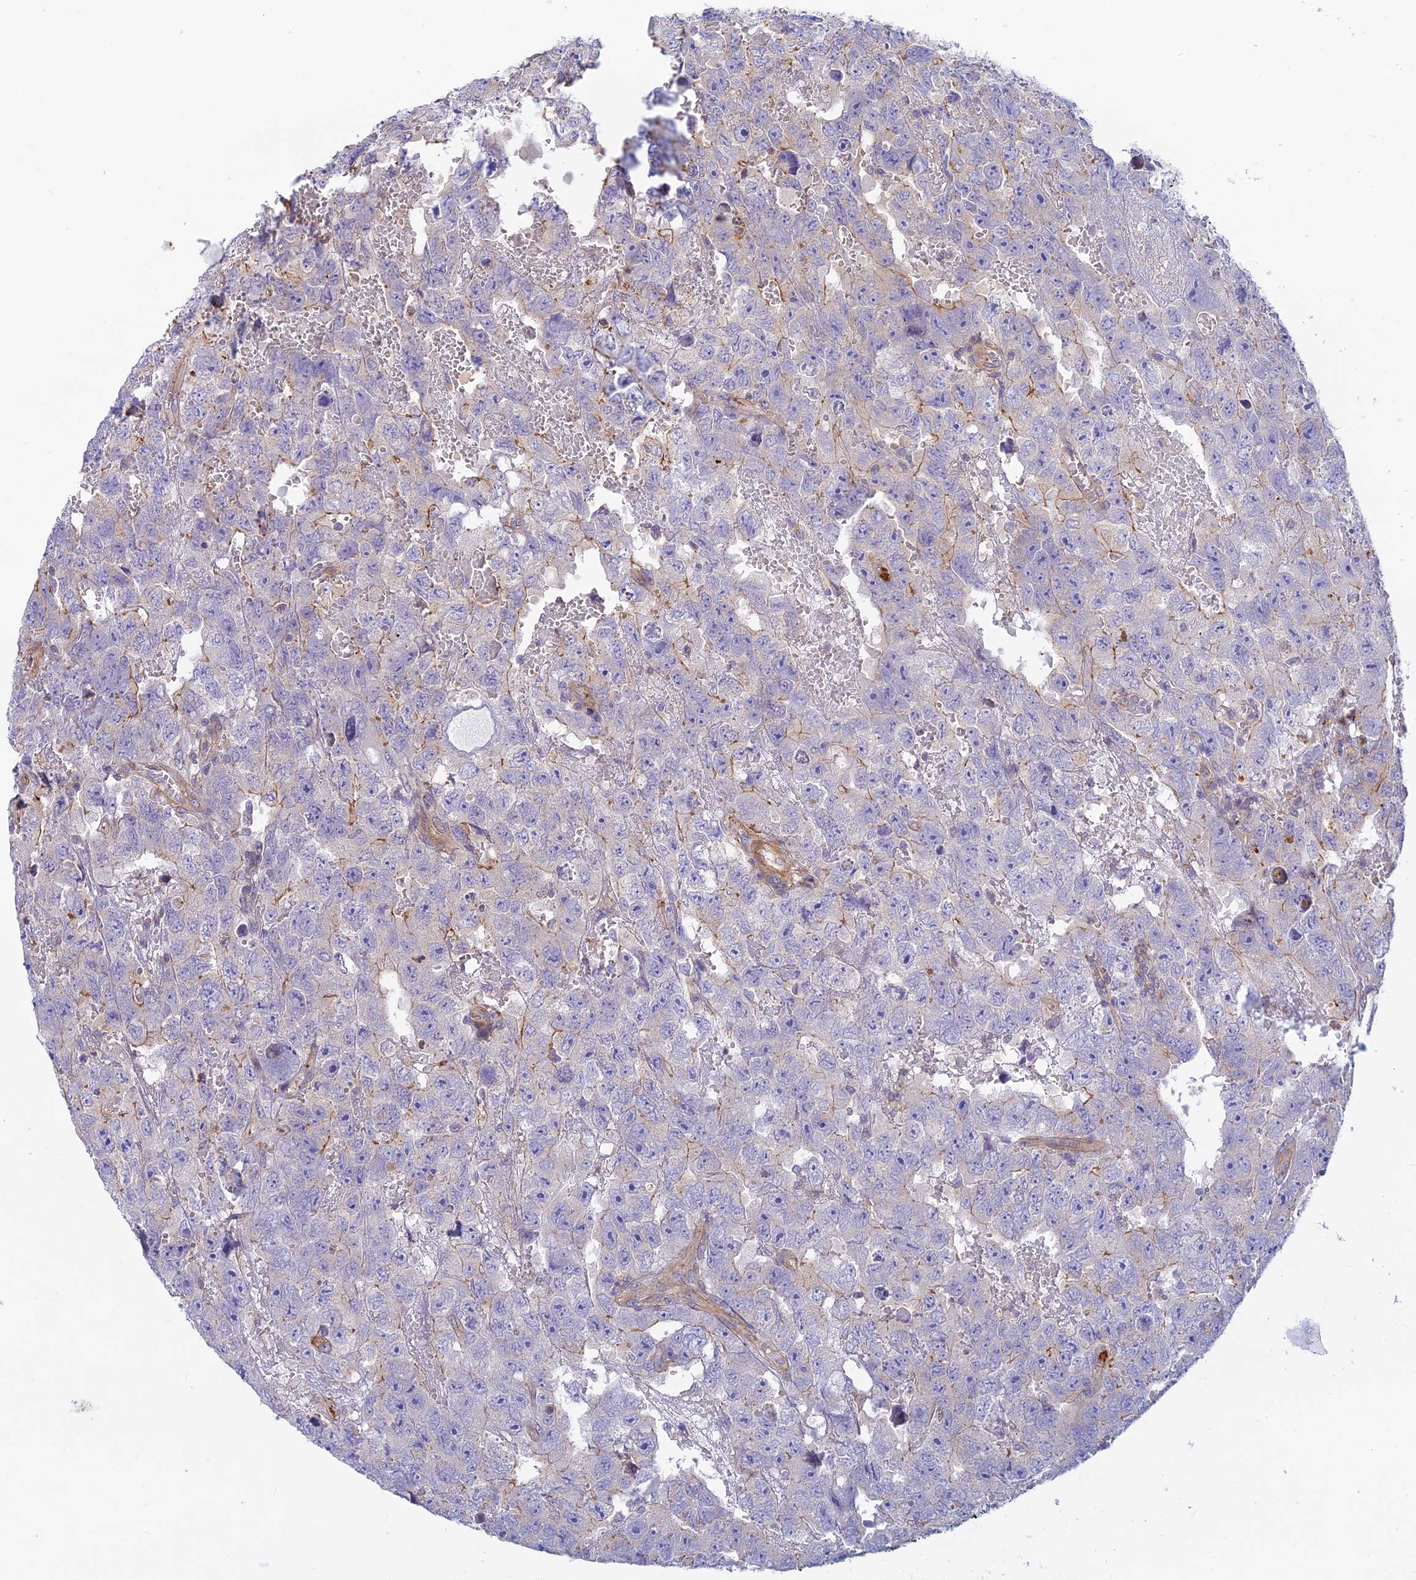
{"staining": {"intensity": "weak", "quantity": "<25%", "location": "cytoplasmic/membranous"}, "tissue": "testis cancer", "cell_type": "Tumor cells", "image_type": "cancer", "snomed": [{"axis": "morphology", "description": "Carcinoma, Embryonal, NOS"}, {"axis": "topography", "description": "Testis"}], "caption": "This is a histopathology image of immunohistochemistry (IHC) staining of testis embryonal carcinoma, which shows no expression in tumor cells. (Brightfield microscopy of DAB immunohistochemistry at high magnification).", "gene": "FBXW4", "patient": {"sex": "male", "age": 45}}